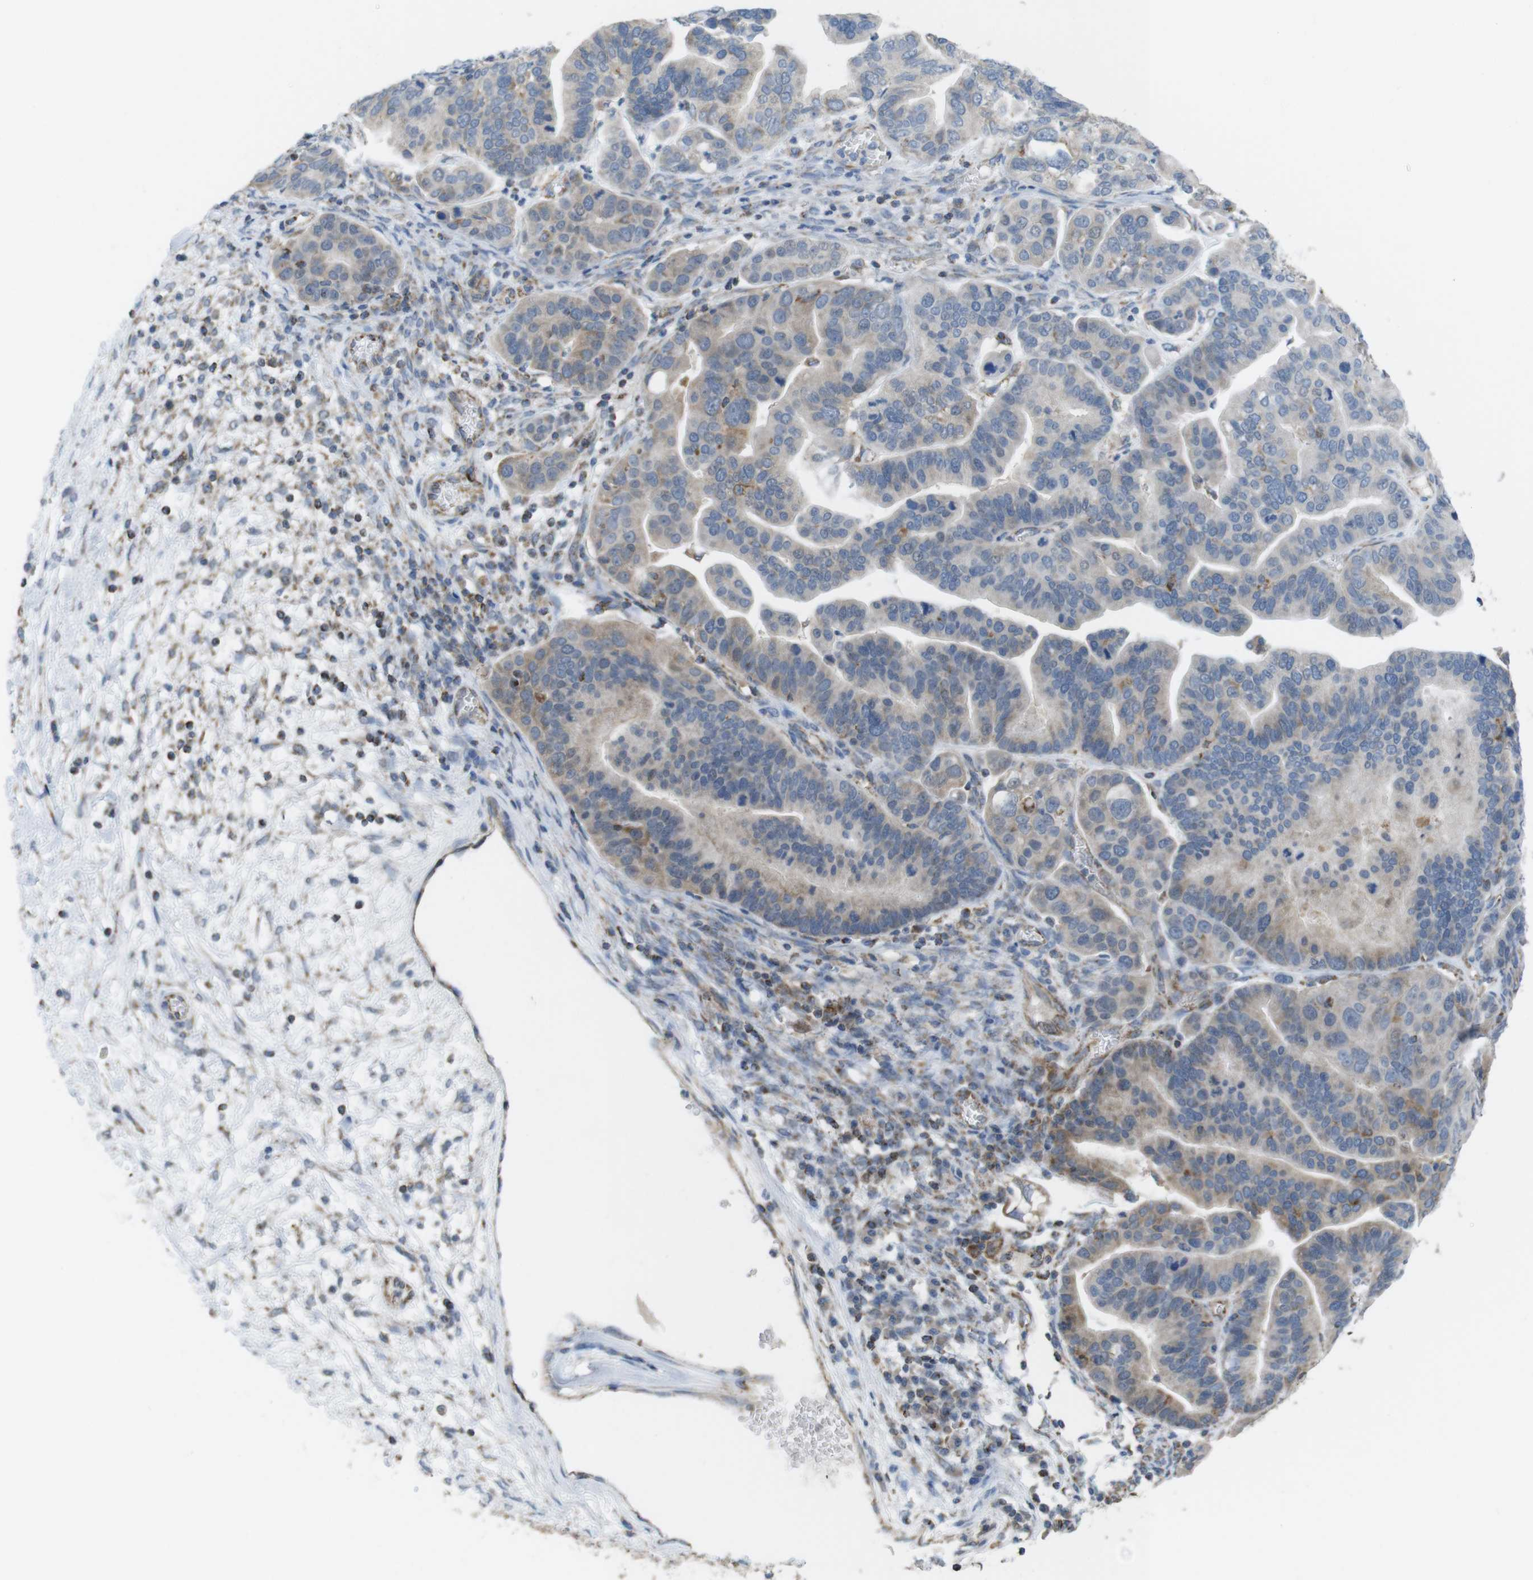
{"staining": {"intensity": "weak", "quantity": ">75%", "location": "cytoplasmic/membranous"}, "tissue": "ovarian cancer", "cell_type": "Tumor cells", "image_type": "cancer", "snomed": [{"axis": "morphology", "description": "Cystadenocarcinoma, serous, NOS"}, {"axis": "topography", "description": "Ovary"}], "caption": "A photomicrograph showing weak cytoplasmic/membranous expression in about >75% of tumor cells in ovarian cancer (serous cystadenocarcinoma), as visualized by brown immunohistochemical staining.", "gene": "GRIK2", "patient": {"sex": "female", "age": 56}}